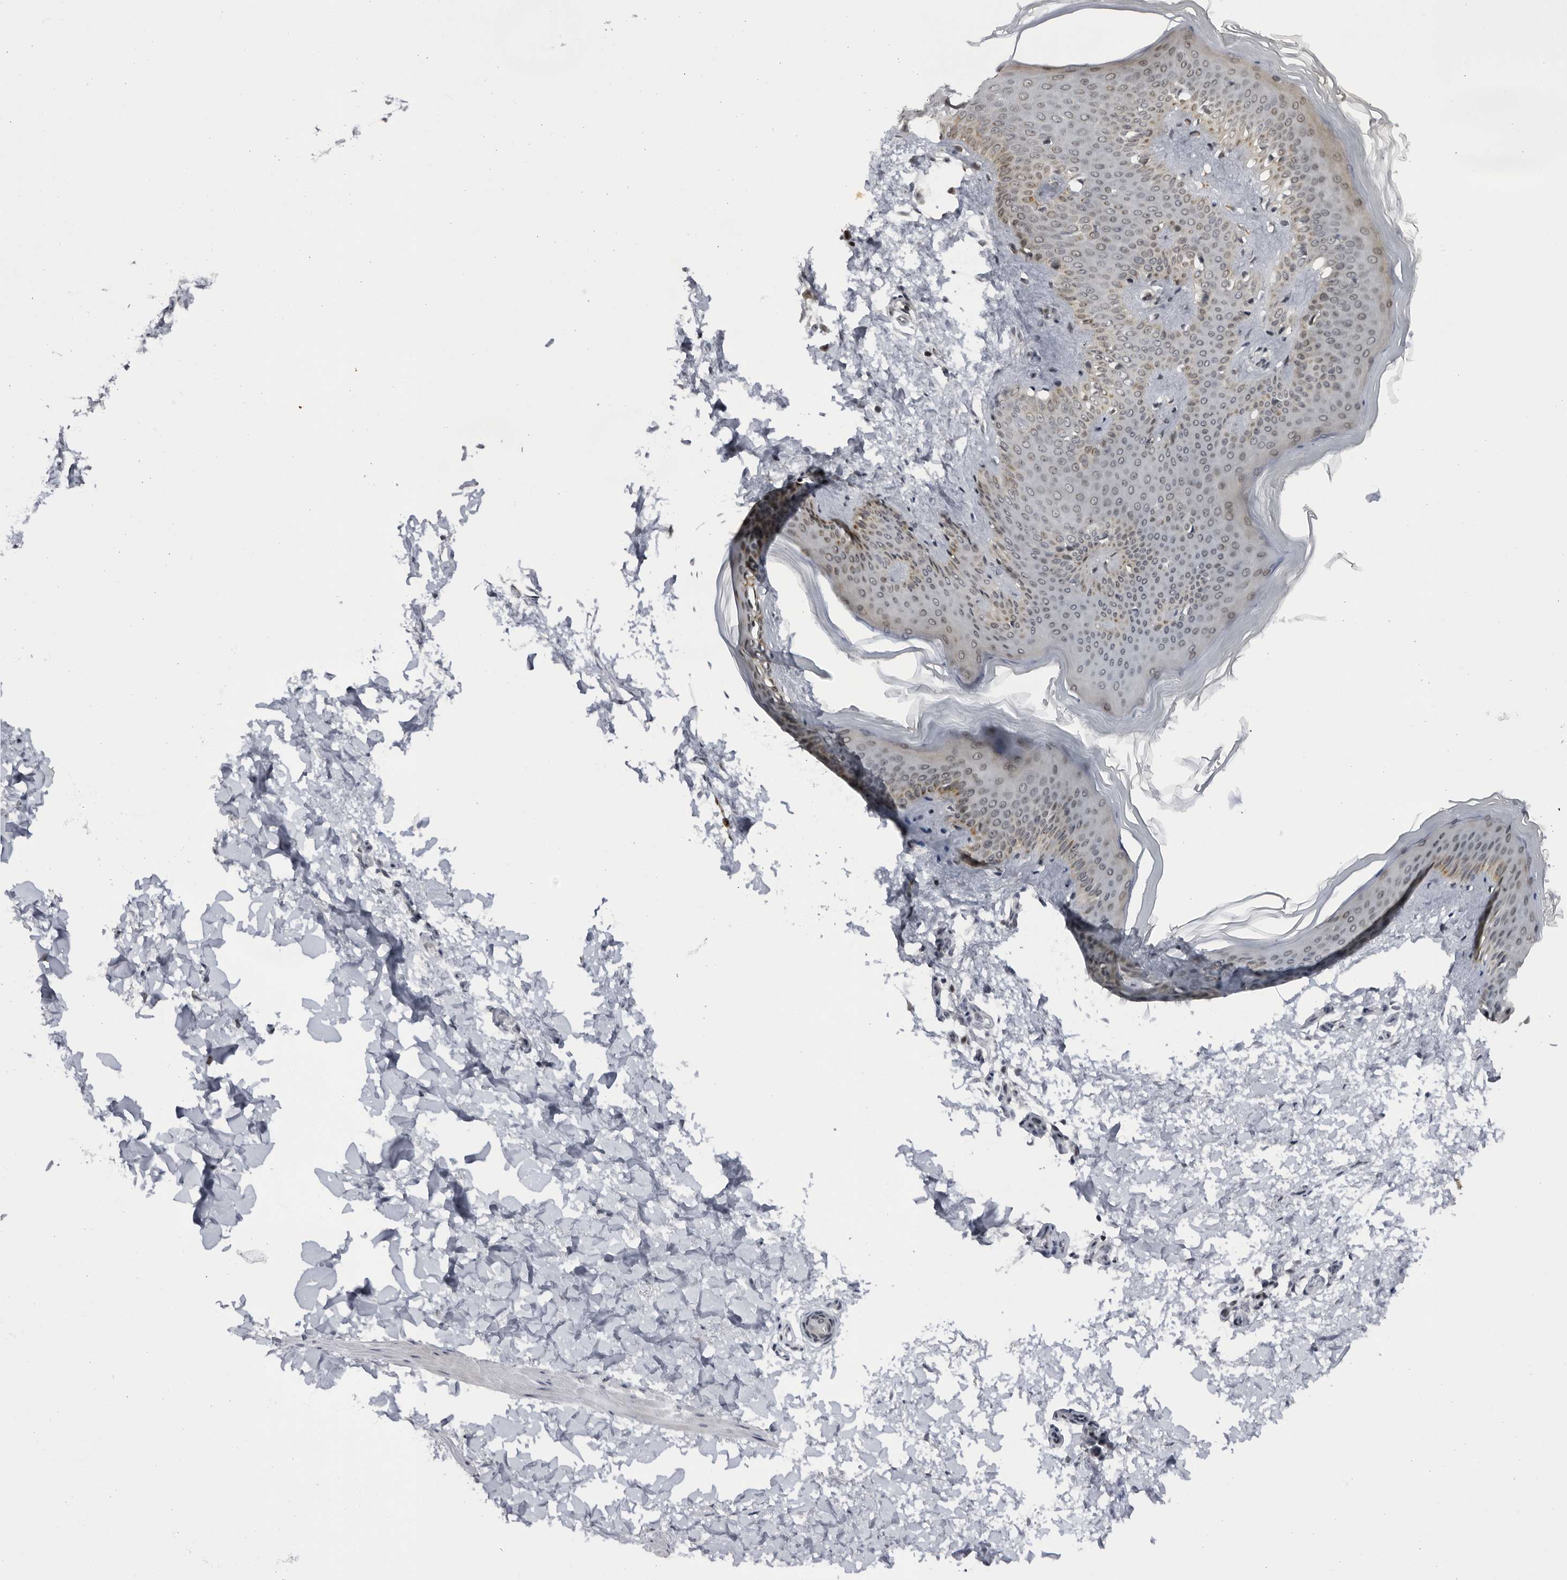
{"staining": {"intensity": "negative", "quantity": "none", "location": "none"}, "tissue": "skin", "cell_type": "Fibroblasts", "image_type": "normal", "snomed": [{"axis": "morphology", "description": "Normal tissue, NOS"}, {"axis": "topography", "description": "Skin"}], "caption": "A high-resolution image shows immunohistochemistry (IHC) staining of normal skin, which displays no significant staining in fibroblasts. The staining was performed using DAB to visualize the protein expression in brown, while the nuclei were stained in blue with hematoxylin (Magnification: 20x).", "gene": "SLC25A22", "patient": {"sex": "female", "age": 27}}